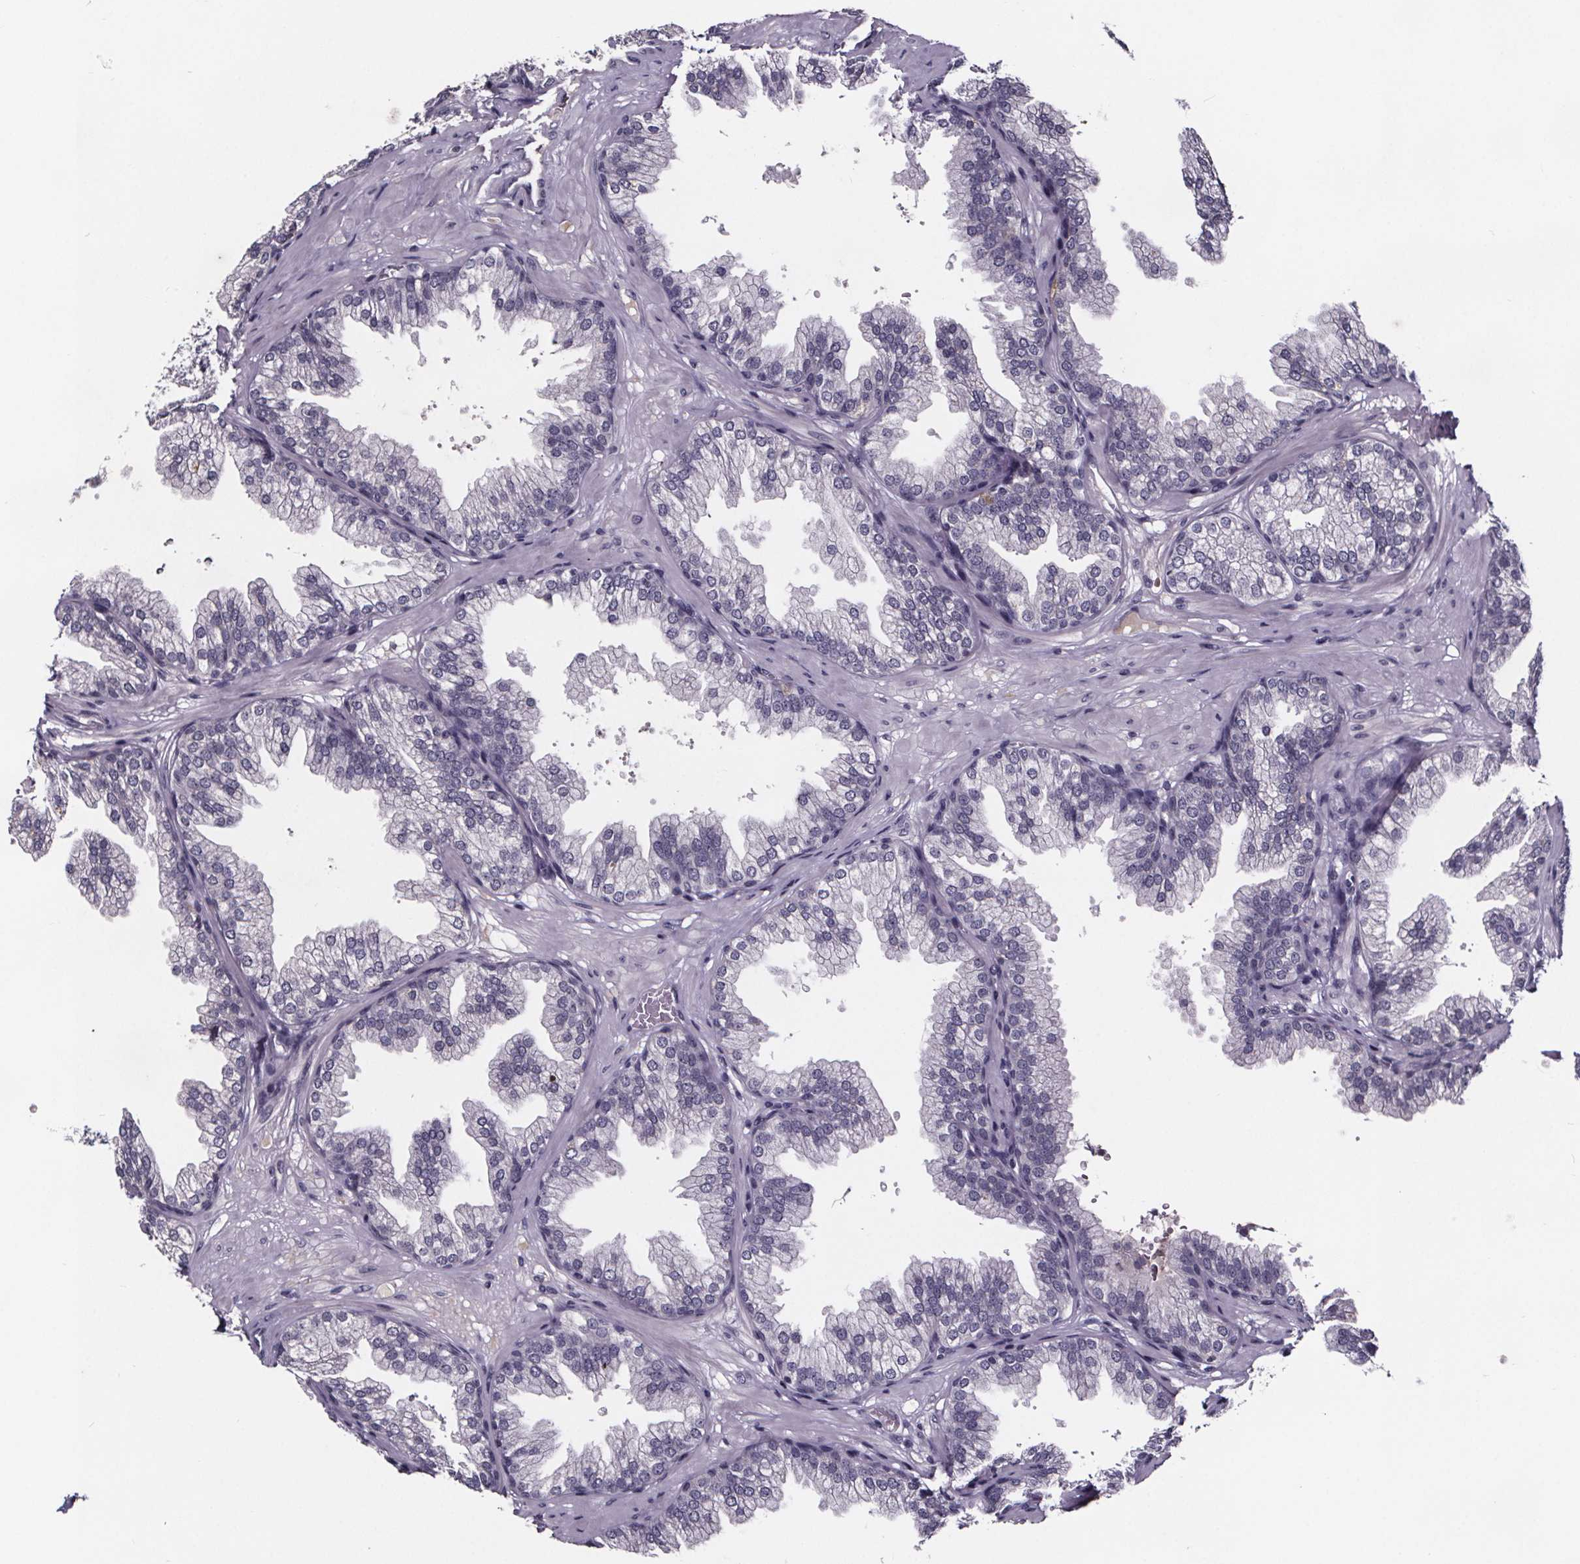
{"staining": {"intensity": "negative", "quantity": "none", "location": "none"}, "tissue": "prostate", "cell_type": "Glandular cells", "image_type": "normal", "snomed": [{"axis": "morphology", "description": "Normal tissue, NOS"}, {"axis": "topography", "description": "Prostate"}], "caption": "This is a image of IHC staining of unremarkable prostate, which shows no staining in glandular cells. (DAB immunohistochemistry (IHC) visualized using brightfield microscopy, high magnification).", "gene": "NPHP4", "patient": {"sex": "male", "age": 37}}